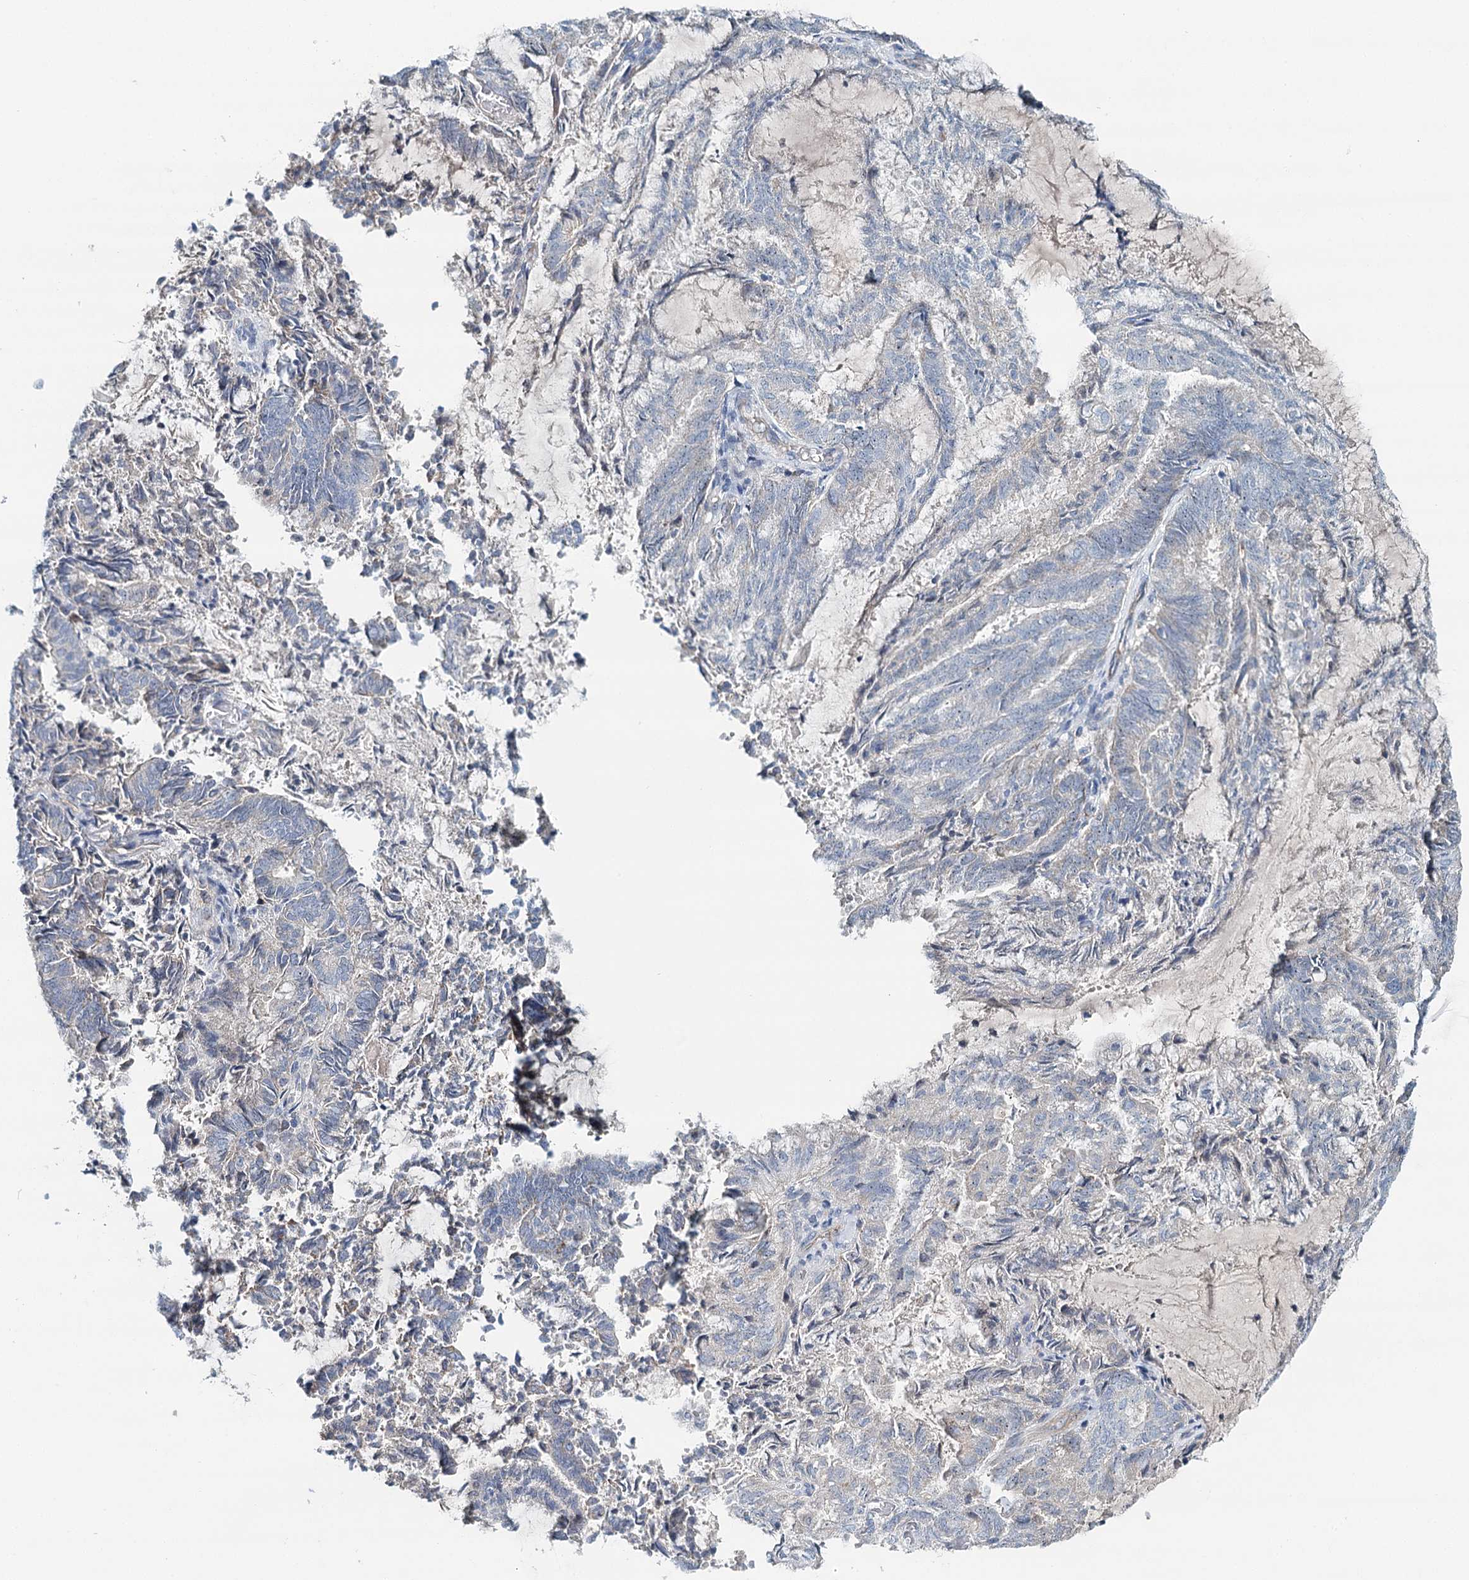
{"staining": {"intensity": "negative", "quantity": "none", "location": "none"}, "tissue": "endometrial cancer", "cell_type": "Tumor cells", "image_type": "cancer", "snomed": [{"axis": "morphology", "description": "Adenocarcinoma, NOS"}, {"axis": "topography", "description": "Endometrium"}], "caption": "Immunohistochemical staining of human endometrial cancer displays no significant positivity in tumor cells.", "gene": "RBM43", "patient": {"sex": "female", "age": 80}}